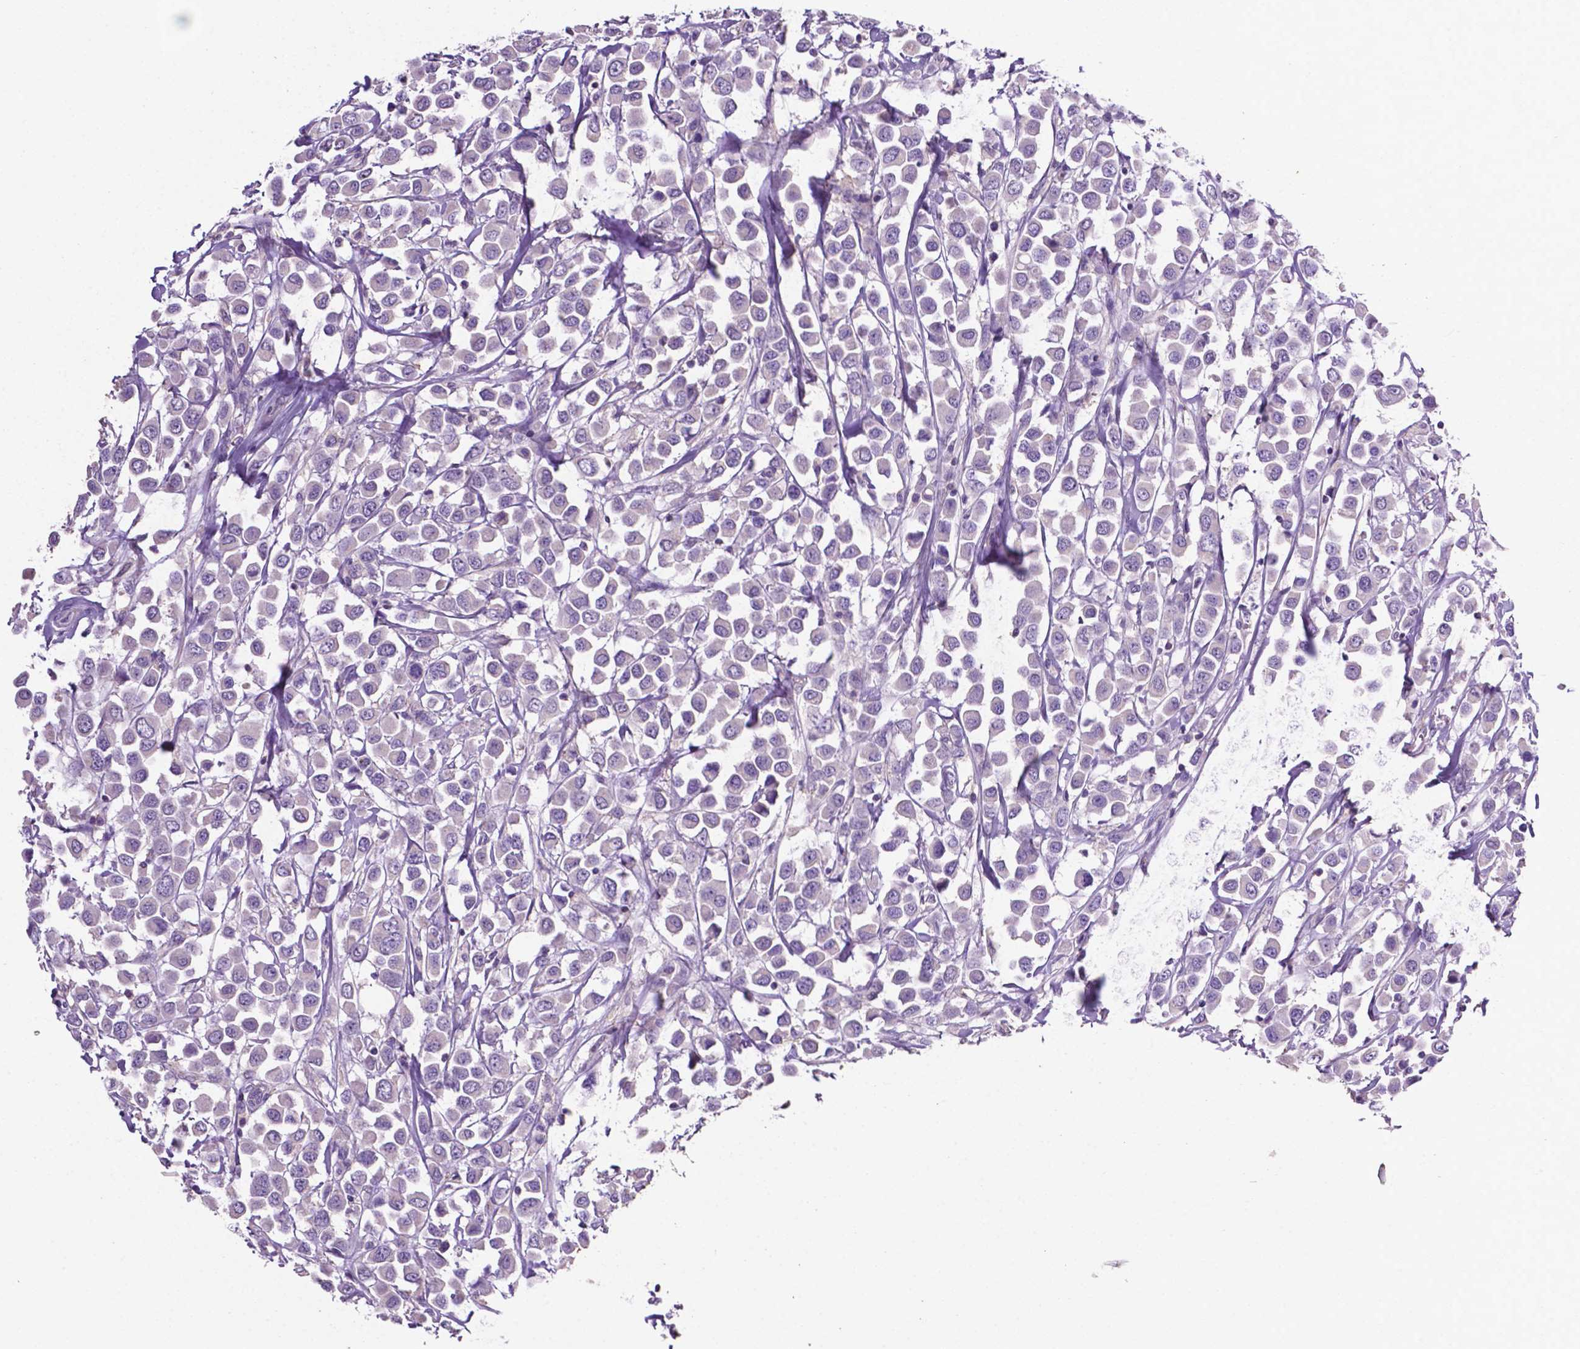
{"staining": {"intensity": "negative", "quantity": "none", "location": "none"}, "tissue": "breast cancer", "cell_type": "Tumor cells", "image_type": "cancer", "snomed": [{"axis": "morphology", "description": "Duct carcinoma"}, {"axis": "topography", "description": "Breast"}], "caption": "A micrograph of breast cancer (intraductal carcinoma) stained for a protein shows no brown staining in tumor cells. (Immunohistochemistry, brightfield microscopy, high magnification).", "gene": "PRPS2", "patient": {"sex": "female", "age": 61}}